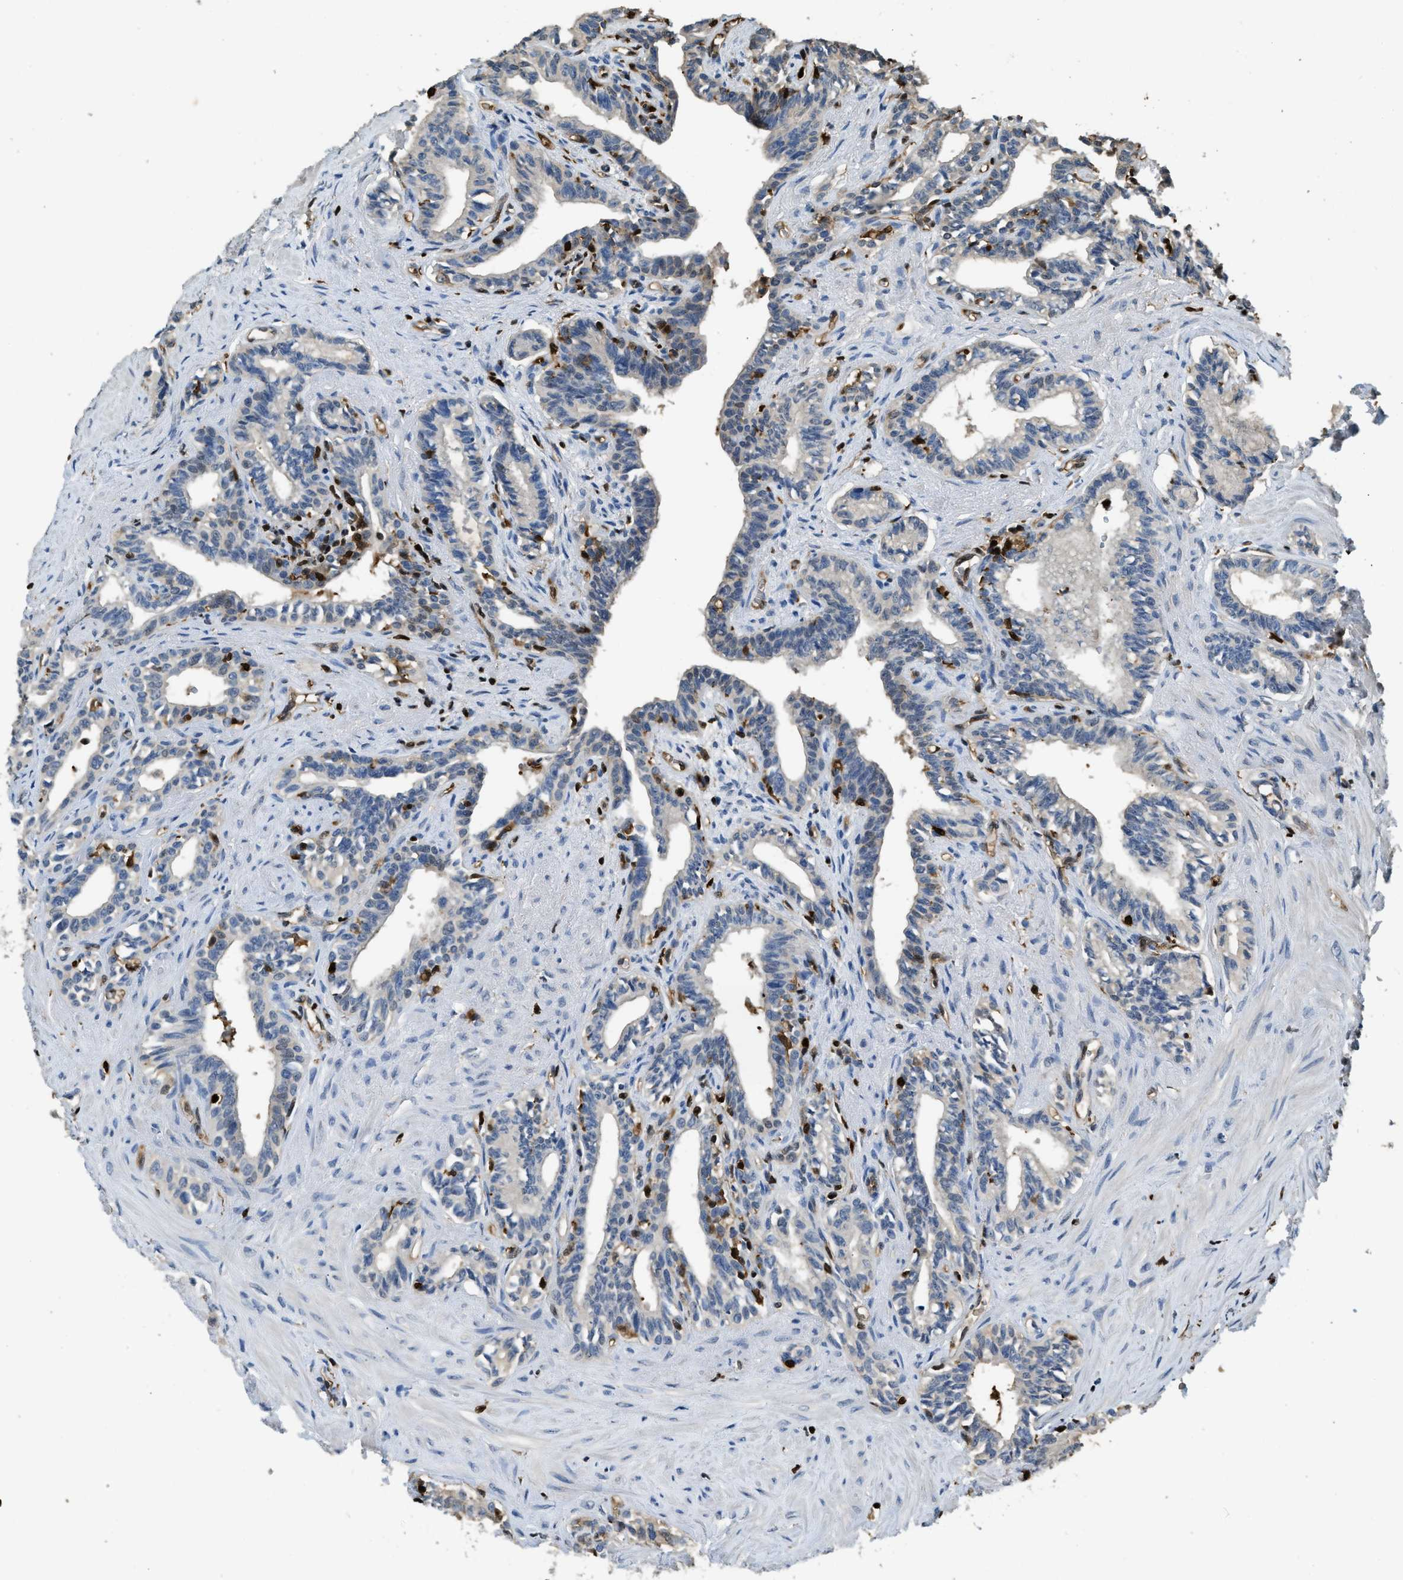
{"staining": {"intensity": "negative", "quantity": "none", "location": "none"}, "tissue": "seminal vesicle", "cell_type": "Glandular cells", "image_type": "normal", "snomed": [{"axis": "morphology", "description": "Normal tissue, NOS"}, {"axis": "morphology", "description": "Adenocarcinoma, High grade"}, {"axis": "topography", "description": "Prostate"}, {"axis": "topography", "description": "Seminal veicle"}], "caption": "This is a histopathology image of immunohistochemistry (IHC) staining of normal seminal vesicle, which shows no staining in glandular cells. Brightfield microscopy of immunohistochemistry stained with DAB (3,3'-diaminobenzidine) (brown) and hematoxylin (blue), captured at high magnification.", "gene": "ARHGDIB", "patient": {"sex": "male", "age": 55}}